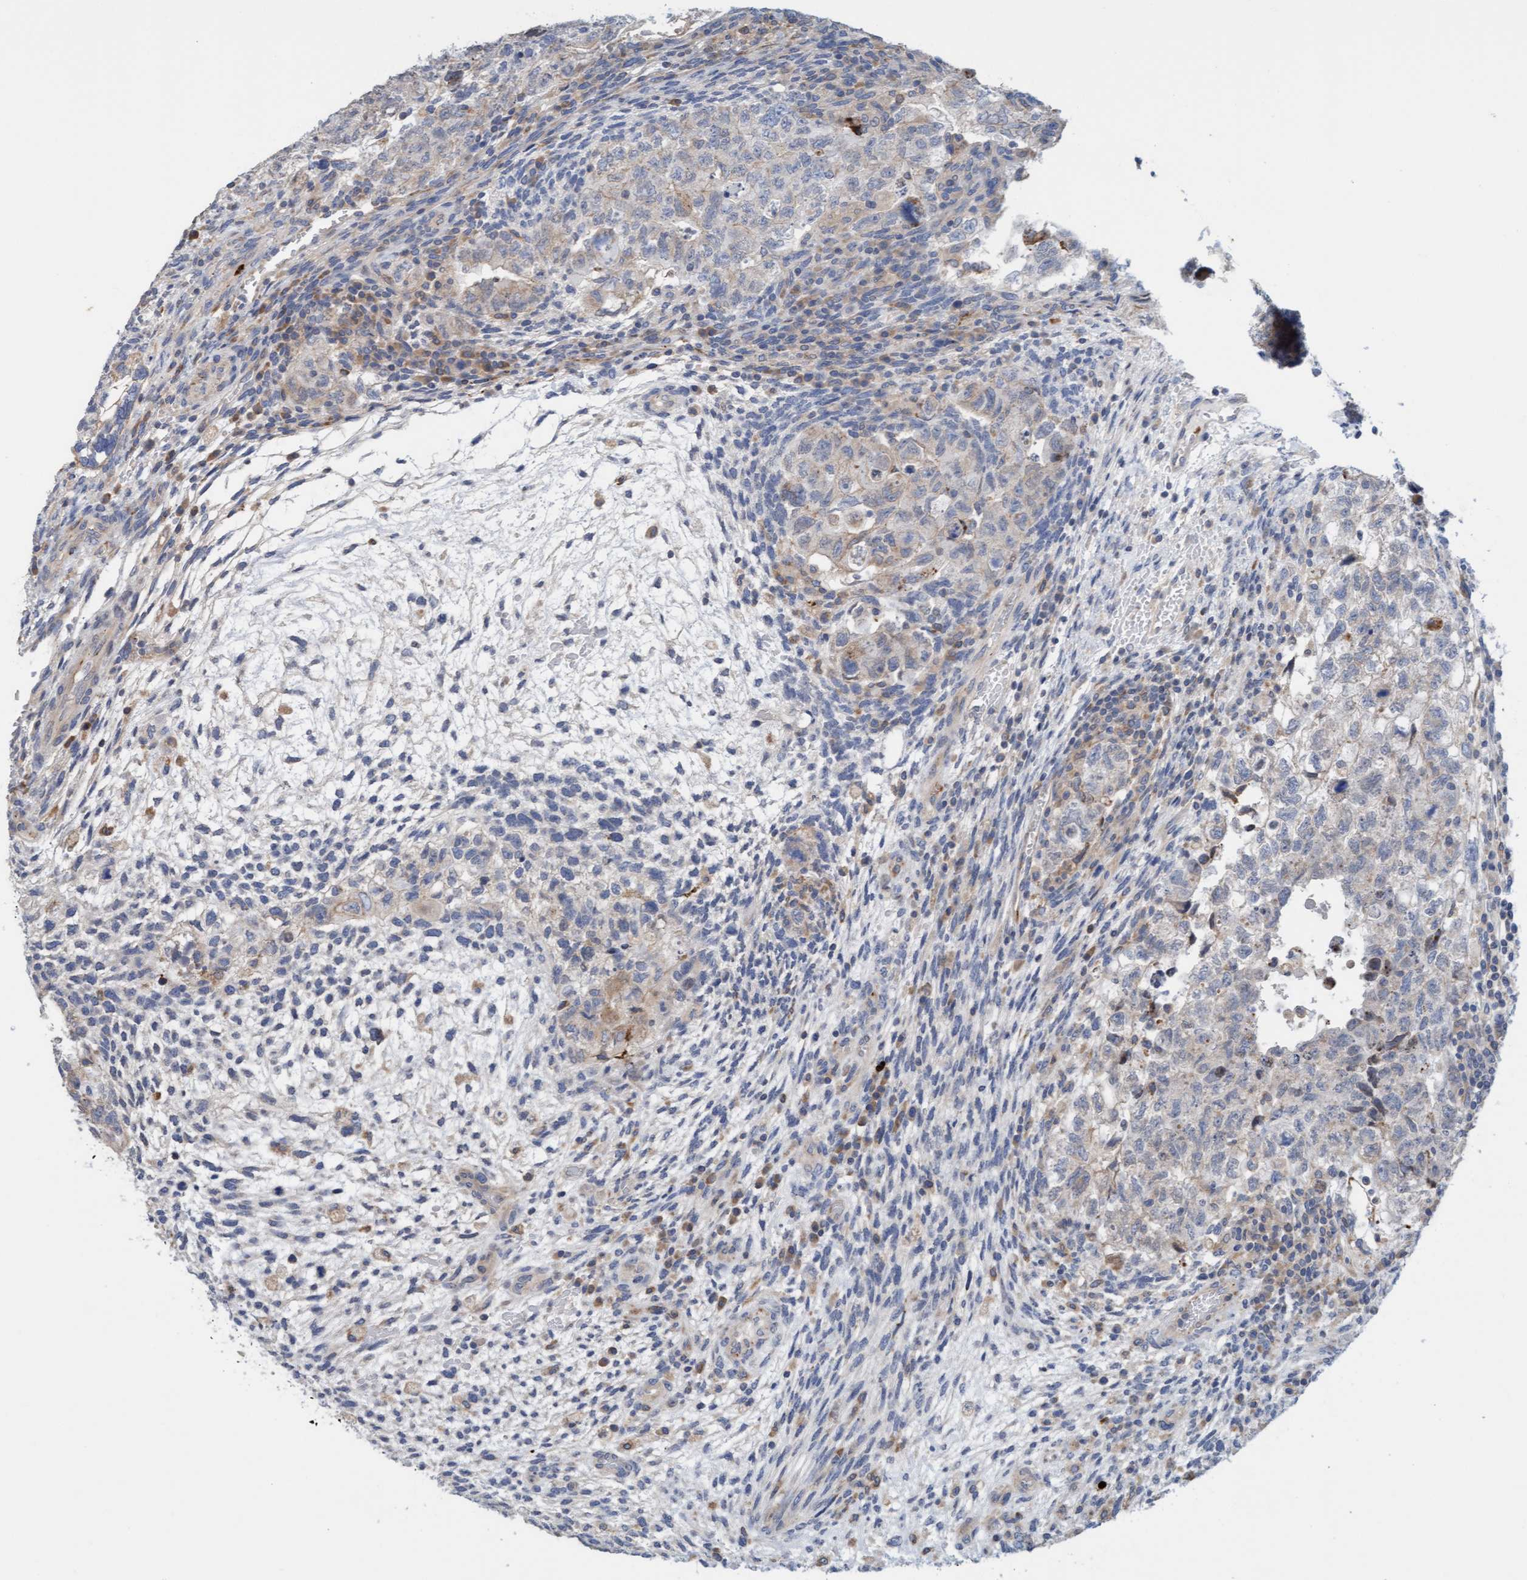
{"staining": {"intensity": "weak", "quantity": "<25%", "location": "cytoplasmic/membranous"}, "tissue": "testis cancer", "cell_type": "Tumor cells", "image_type": "cancer", "snomed": [{"axis": "morphology", "description": "Carcinoma, Embryonal, NOS"}, {"axis": "topography", "description": "Testis"}], "caption": "Immunohistochemical staining of testis embryonal carcinoma reveals no significant expression in tumor cells.", "gene": "MMP8", "patient": {"sex": "male", "age": 36}}